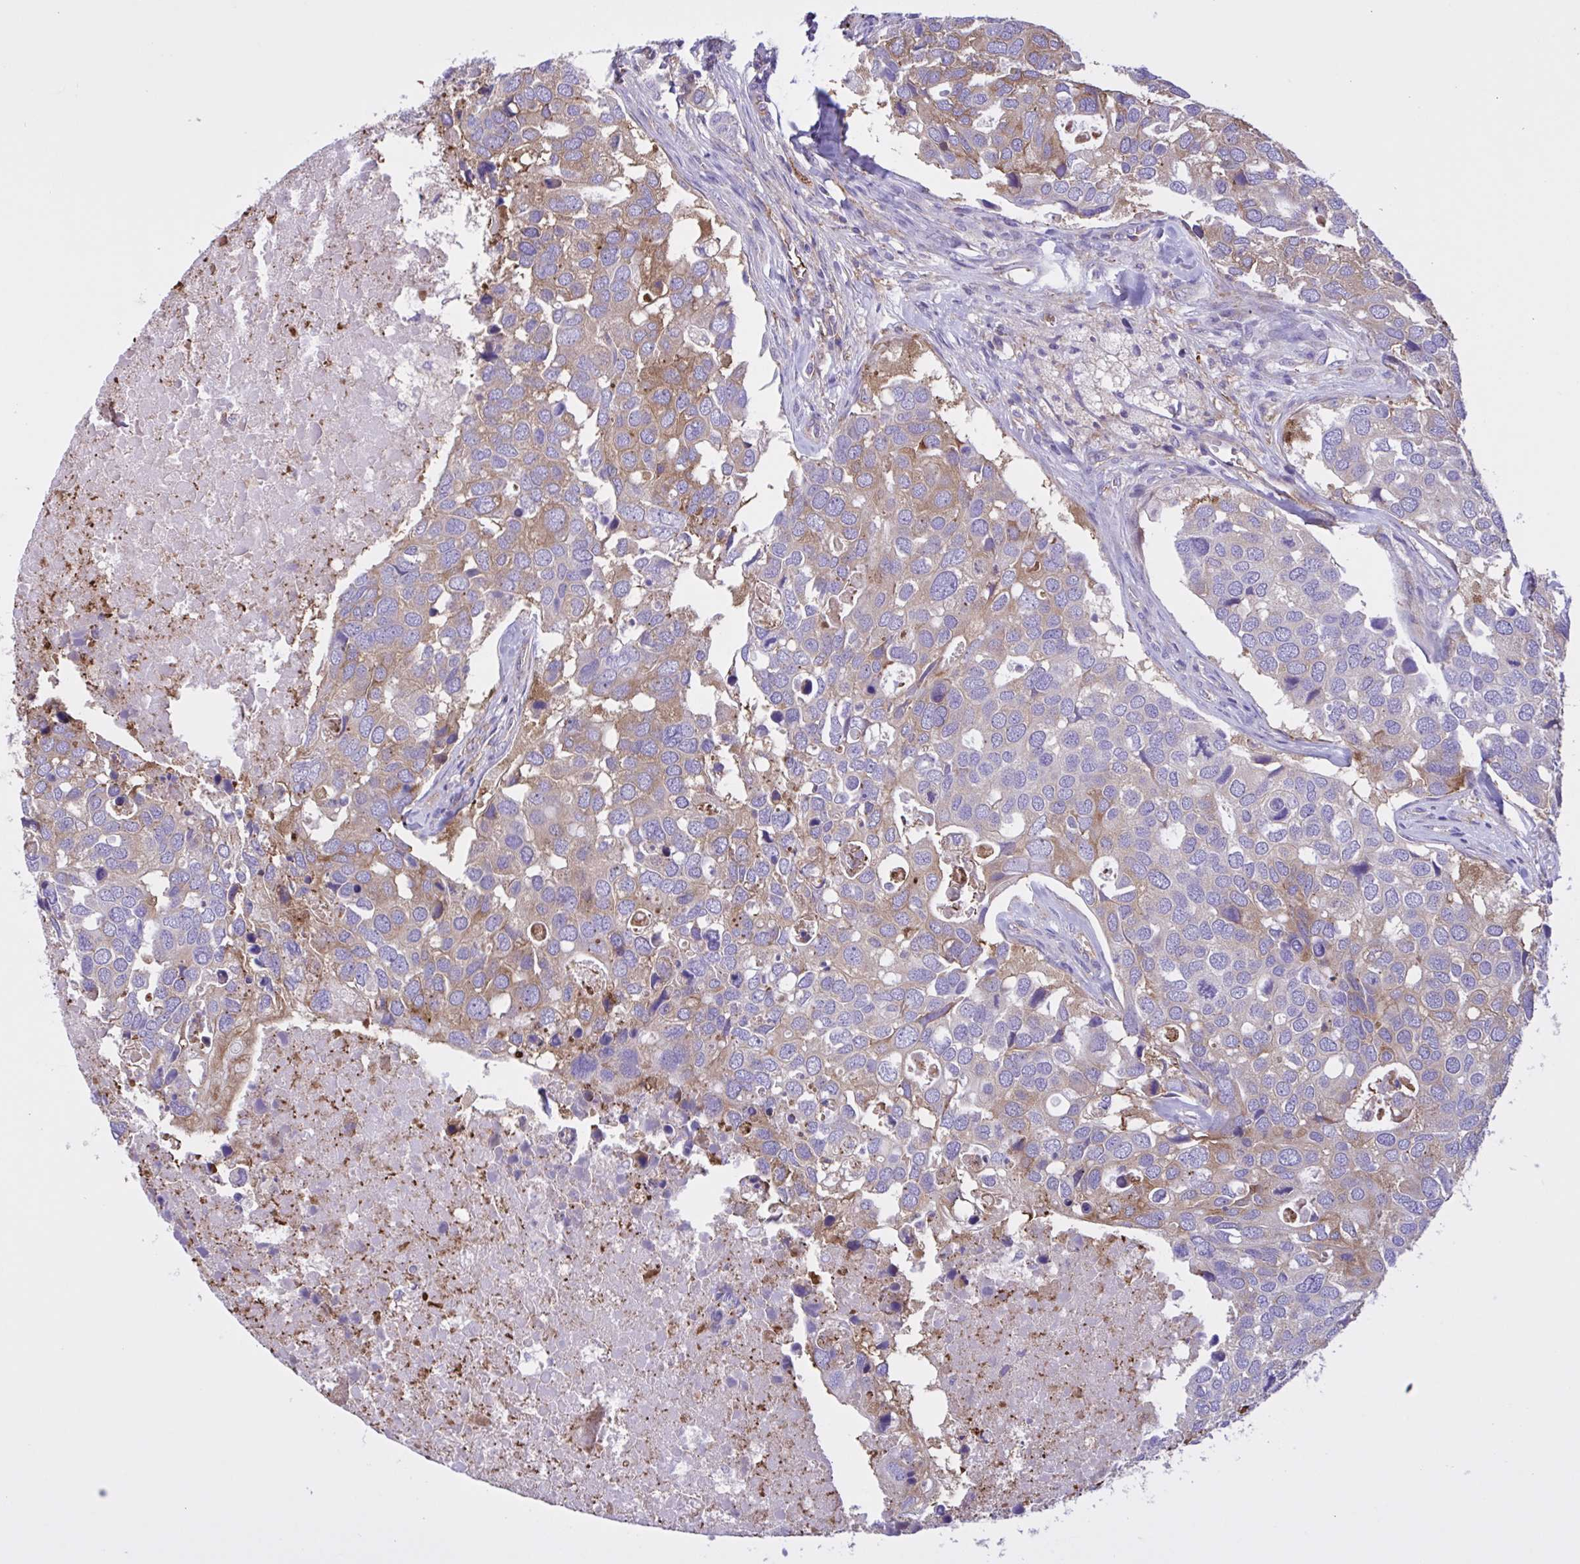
{"staining": {"intensity": "moderate", "quantity": "25%-75%", "location": "cytoplasmic/membranous"}, "tissue": "breast cancer", "cell_type": "Tumor cells", "image_type": "cancer", "snomed": [{"axis": "morphology", "description": "Duct carcinoma"}, {"axis": "topography", "description": "Breast"}], "caption": "This photomicrograph displays infiltrating ductal carcinoma (breast) stained with immunohistochemistry to label a protein in brown. The cytoplasmic/membranous of tumor cells show moderate positivity for the protein. Nuclei are counter-stained blue.", "gene": "OR51M1", "patient": {"sex": "female", "age": 83}}